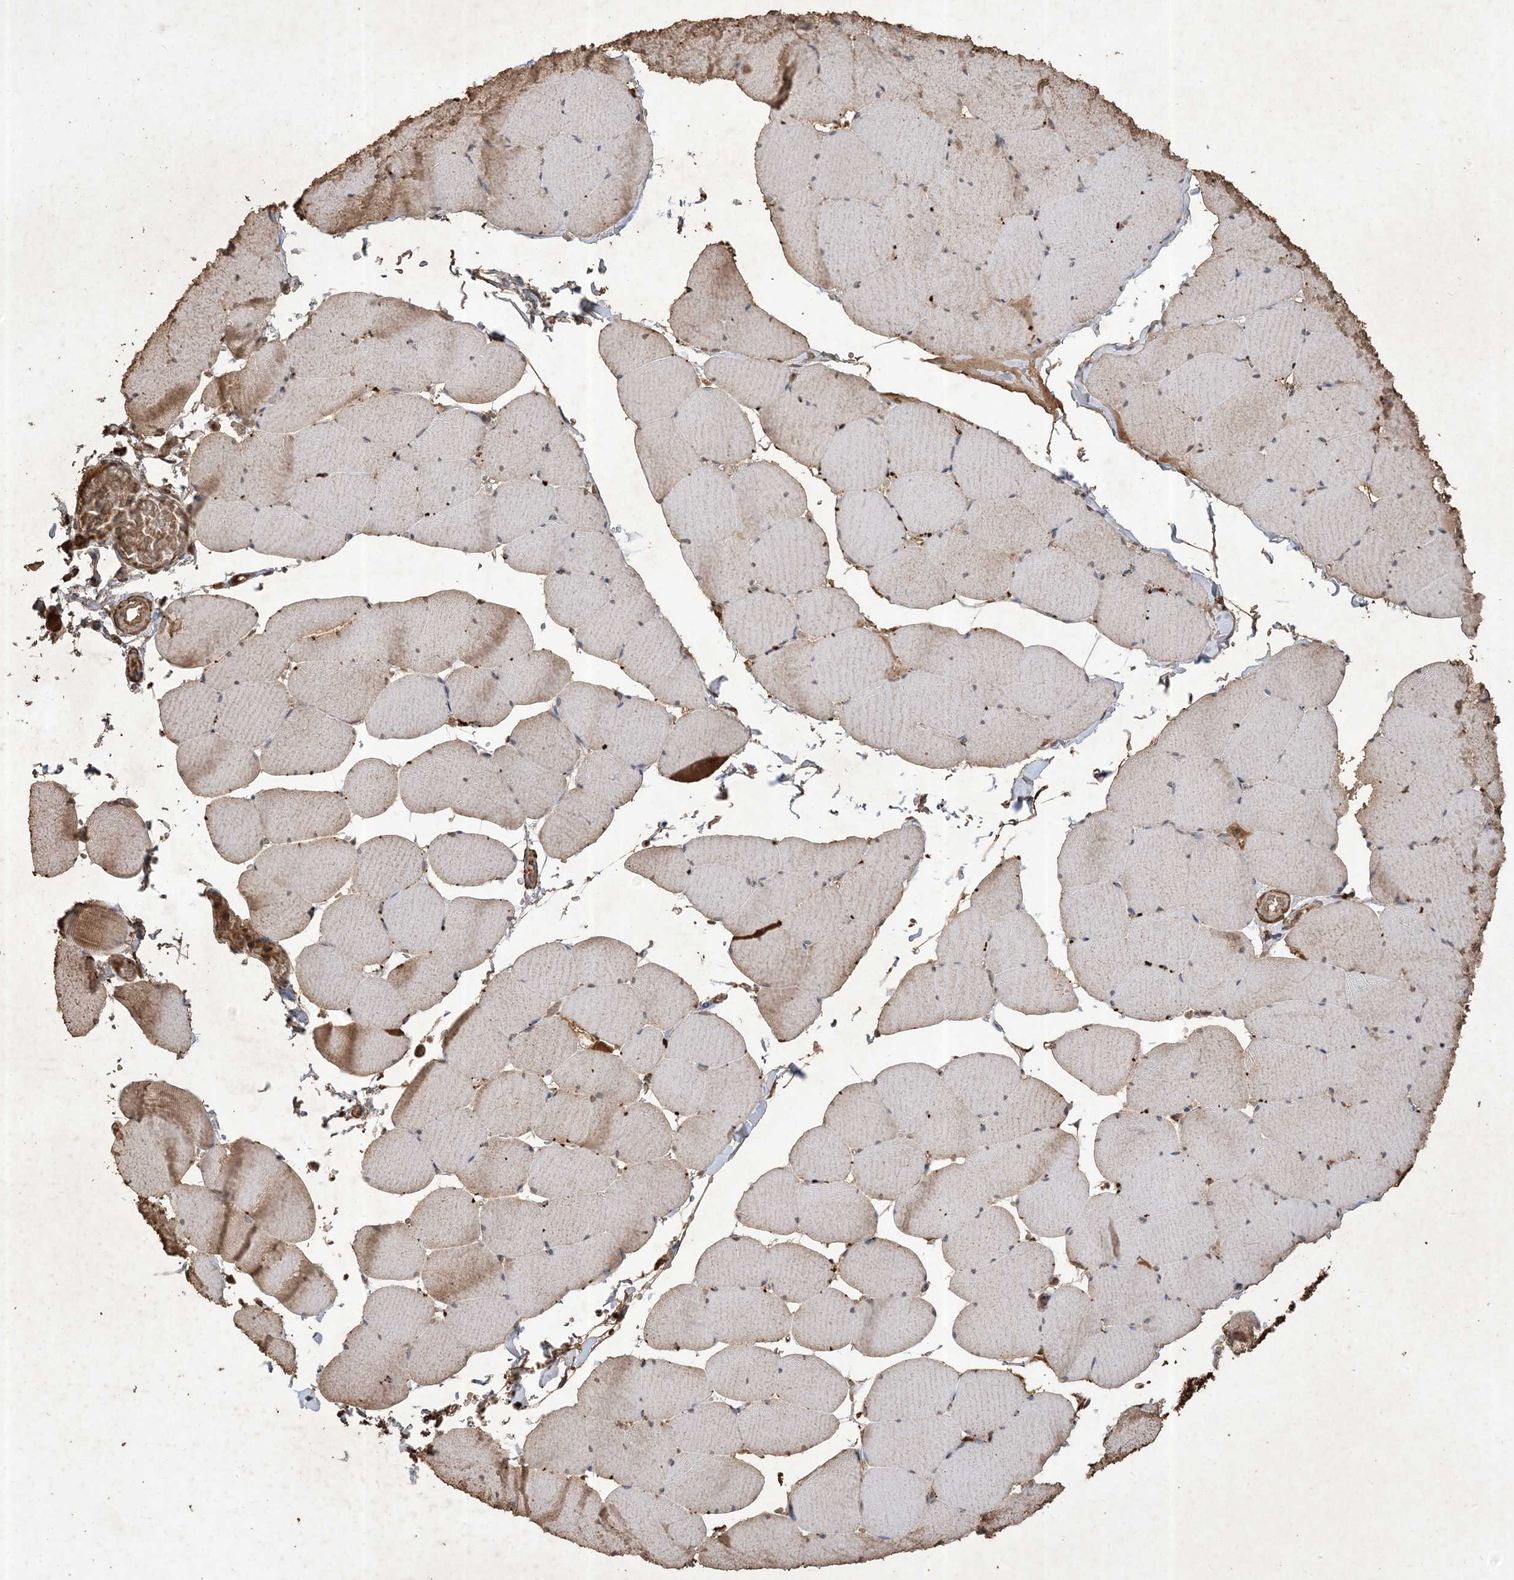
{"staining": {"intensity": "moderate", "quantity": "25%-75%", "location": "cytoplasmic/membranous"}, "tissue": "skeletal muscle", "cell_type": "Myocytes", "image_type": "normal", "snomed": [{"axis": "morphology", "description": "Normal tissue, NOS"}, {"axis": "topography", "description": "Skeletal muscle"}, {"axis": "topography", "description": "Head-Neck"}], "caption": "Protein expression analysis of normal skeletal muscle shows moderate cytoplasmic/membranous staining in about 25%-75% of myocytes.", "gene": "HPS4", "patient": {"sex": "male", "age": 66}}